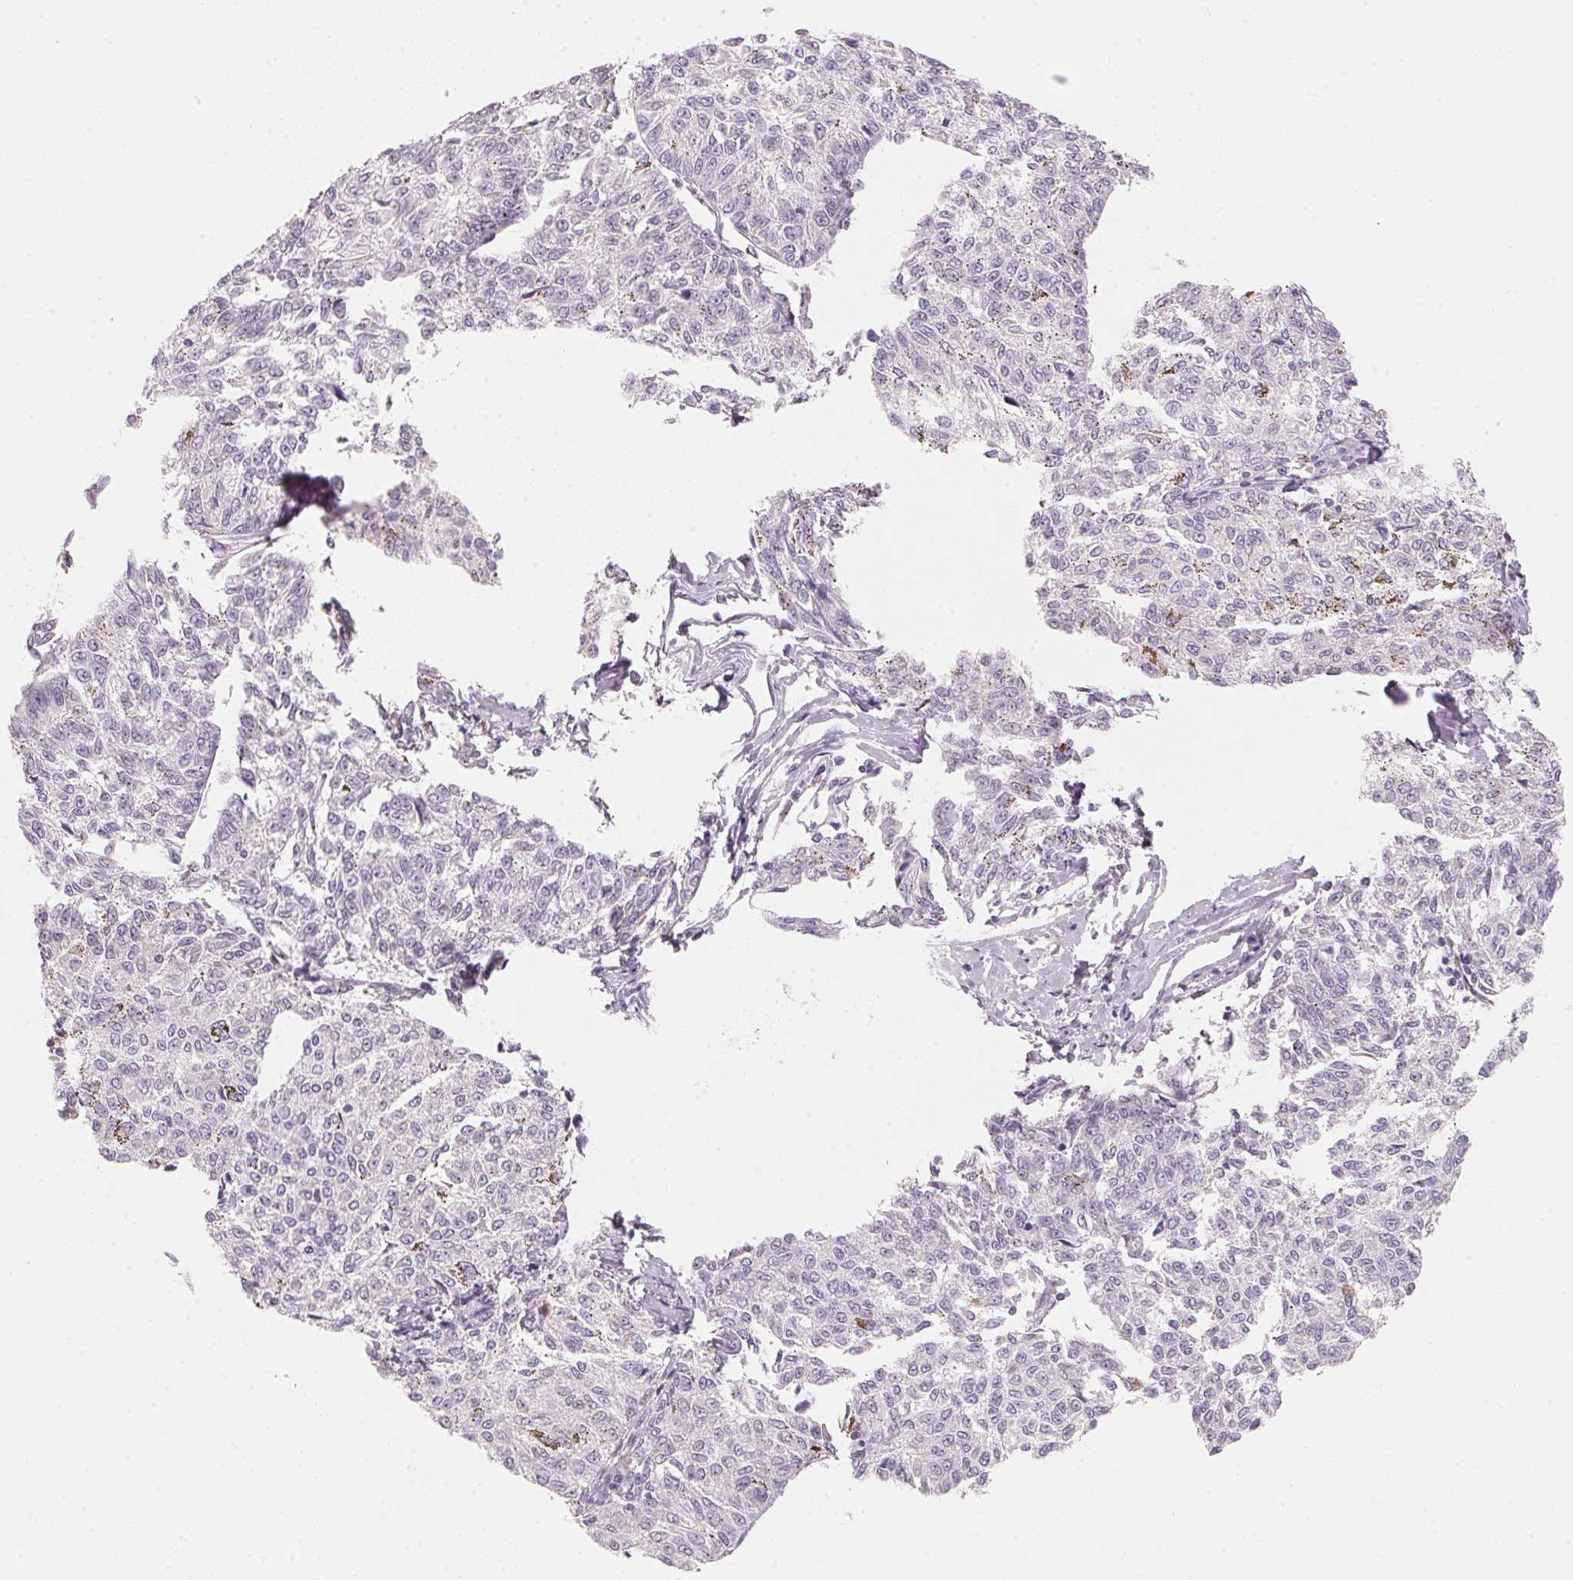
{"staining": {"intensity": "negative", "quantity": "none", "location": "none"}, "tissue": "melanoma", "cell_type": "Tumor cells", "image_type": "cancer", "snomed": [{"axis": "morphology", "description": "Malignant melanoma, NOS"}, {"axis": "topography", "description": "Skin"}], "caption": "This is an IHC photomicrograph of melanoma. There is no staining in tumor cells.", "gene": "ANKRD31", "patient": {"sex": "female", "age": 72}}